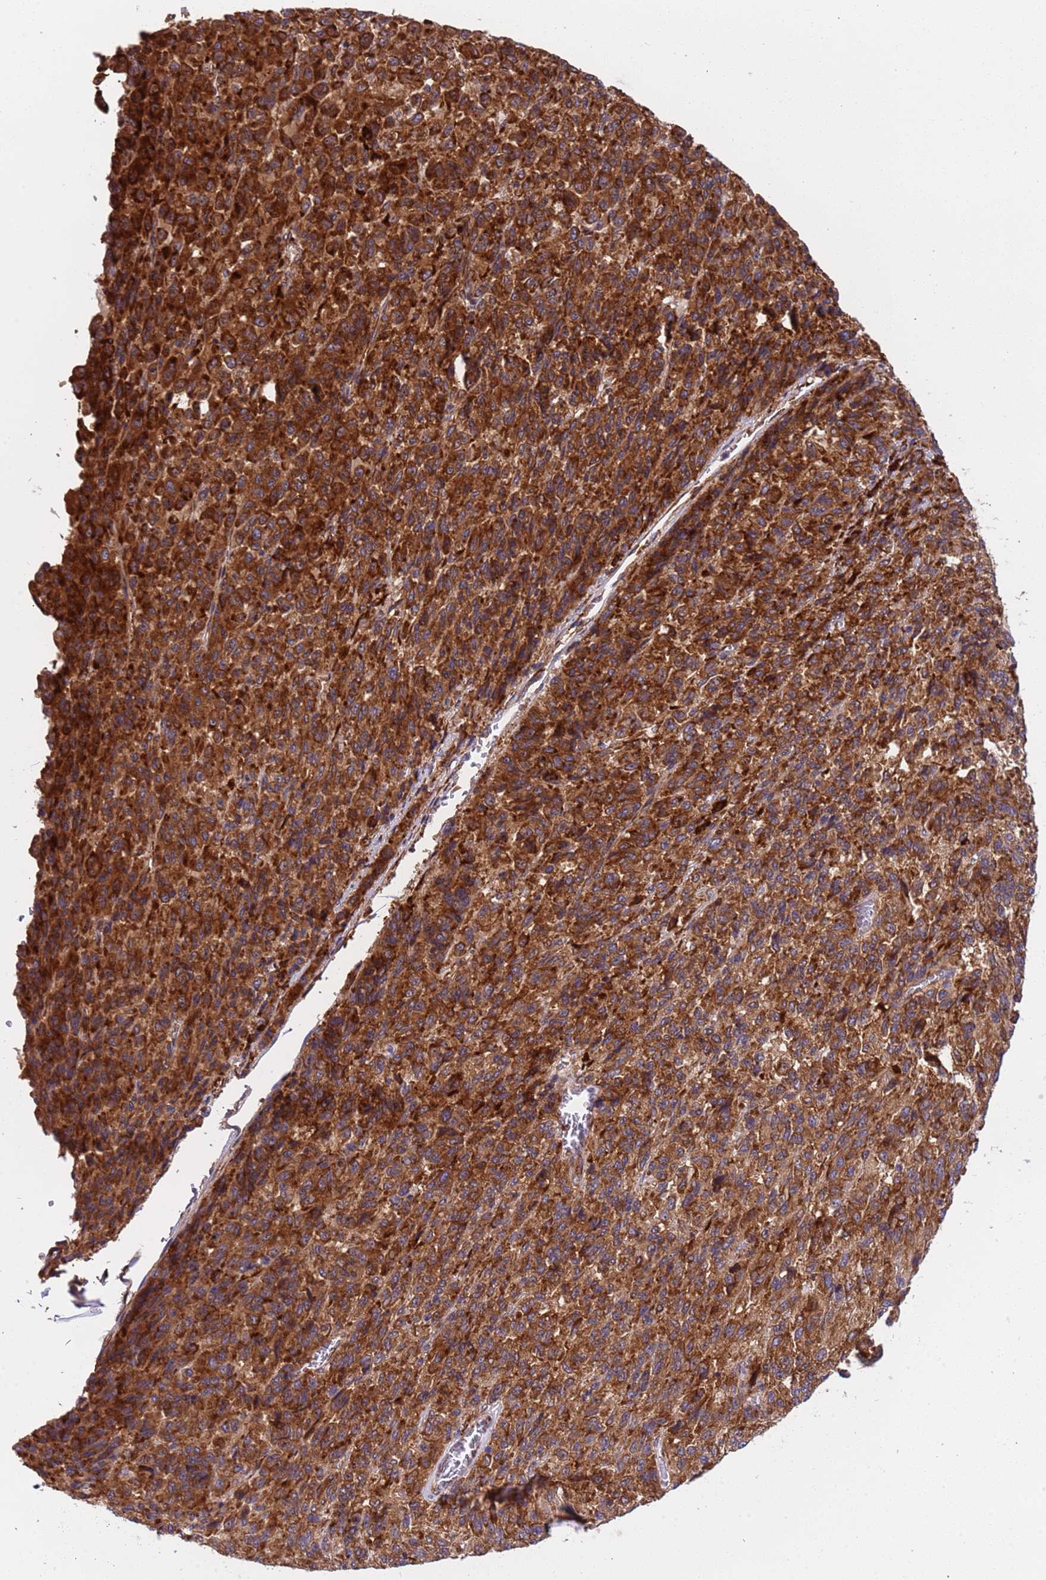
{"staining": {"intensity": "strong", "quantity": ">75%", "location": "cytoplasmic/membranous"}, "tissue": "melanoma", "cell_type": "Tumor cells", "image_type": "cancer", "snomed": [{"axis": "morphology", "description": "Malignant melanoma, Metastatic site"}, {"axis": "topography", "description": "Lung"}], "caption": "Melanoma stained with DAB (3,3'-diaminobenzidine) IHC displays high levels of strong cytoplasmic/membranous positivity in about >75% of tumor cells.", "gene": "RPL36", "patient": {"sex": "male", "age": 64}}